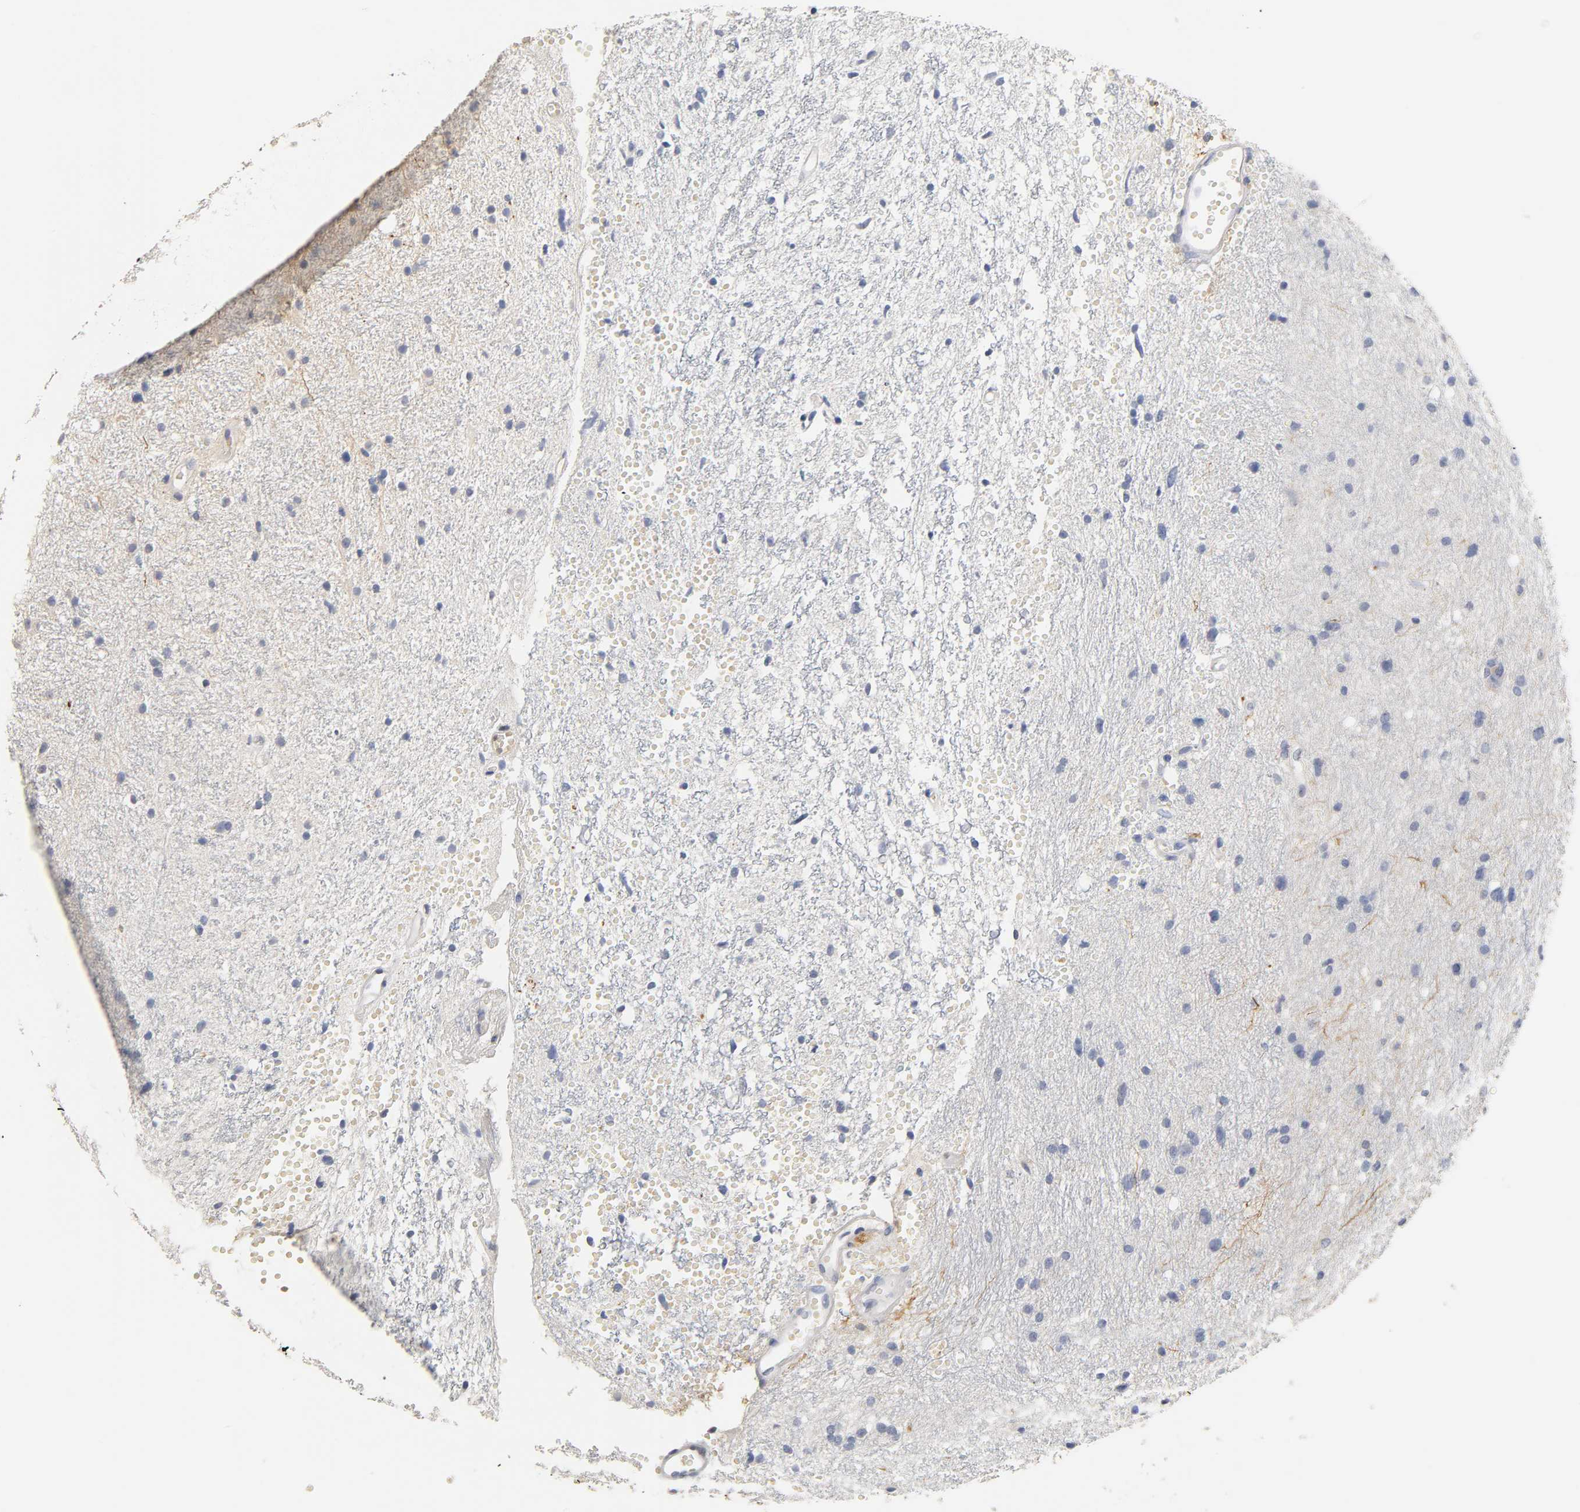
{"staining": {"intensity": "negative", "quantity": "none", "location": "none"}, "tissue": "glioma", "cell_type": "Tumor cells", "image_type": "cancer", "snomed": [{"axis": "morphology", "description": "Glioma, malignant, High grade"}, {"axis": "topography", "description": "Brain"}], "caption": "This is an immunohistochemistry micrograph of glioma. There is no staining in tumor cells.", "gene": "OVOL1", "patient": {"sex": "female", "age": 59}}